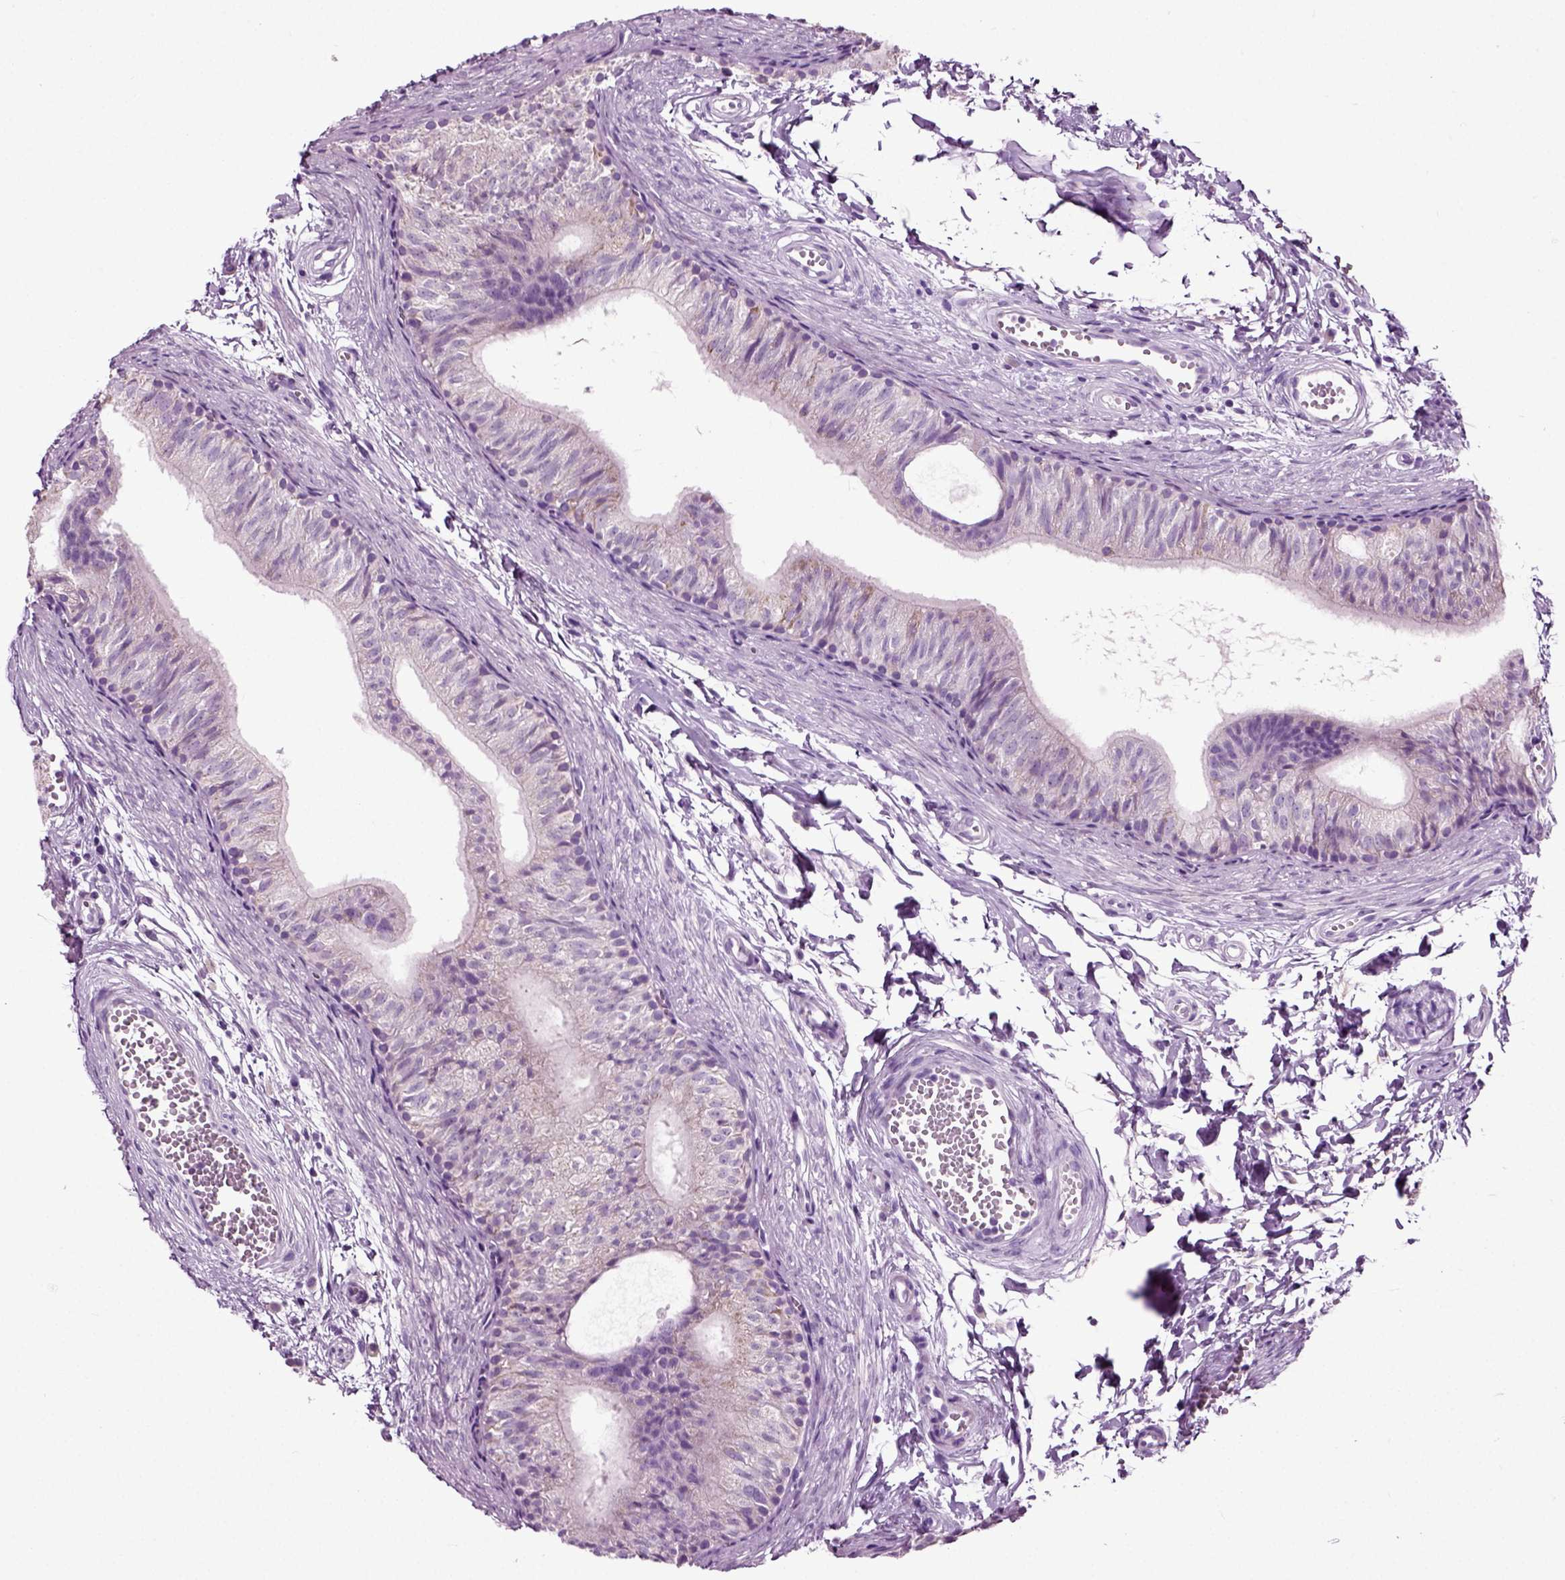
{"staining": {"intensity": "negative", "quantity": "none", "location": "none"}, "tissue": "epididymis", "cell_type": "Glandular cells", "image_type": "normal", "snomed": [{"axis": "morphology", "description": "Normal tissue, NOS"}, {"axis": "topography", "description": "Epididymis"}], "caption": "Human epididymis stained for a protein using immunohistochemistry reveals no expression in glandular cells.", "gene": "DNAH10", "patient": {"sex": "male", "age": 22}}